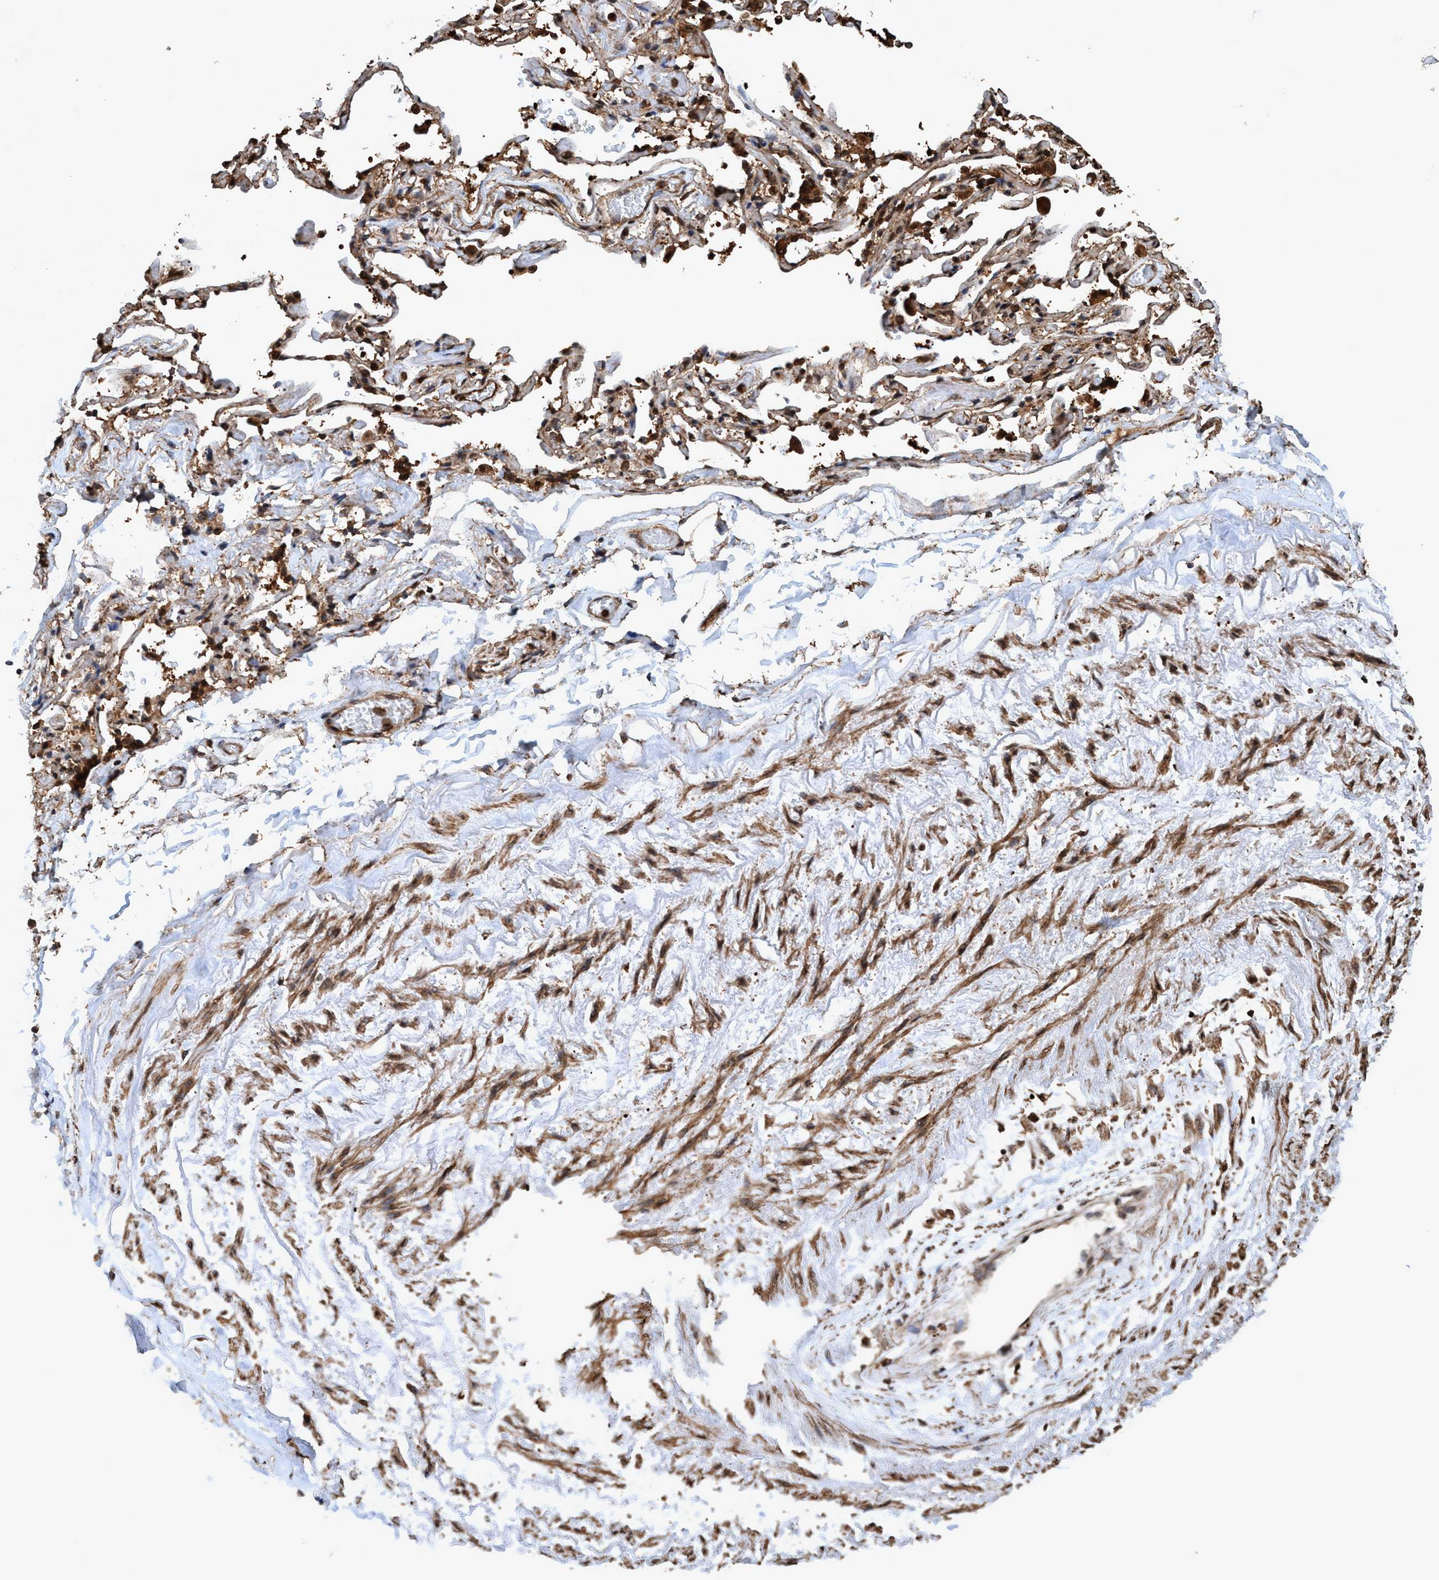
{"staining": {"intensity": "strong", "quantity": ">75%", "location": "cytoplasmic/membranous"}, "tissue": "adipose tissue", "cell_type": "Adipocytes", "image_type": "normal", "snomed": [{"axis": "morphology", "description": "Normal tissue, NOS"}, {"axis": "topography", "description": "Cartilage tissue"}, {"axis": "topography", "description": "Lung"}], "caption": "Adipocytes reveal high levels of strong cytoplasmic/membranous positivity in about >75% of cells in benign human adipose tissue. Nuclei are stained in blue.", "gene": "TRPC7", "patient": {"sex": "female", "age": 77}}